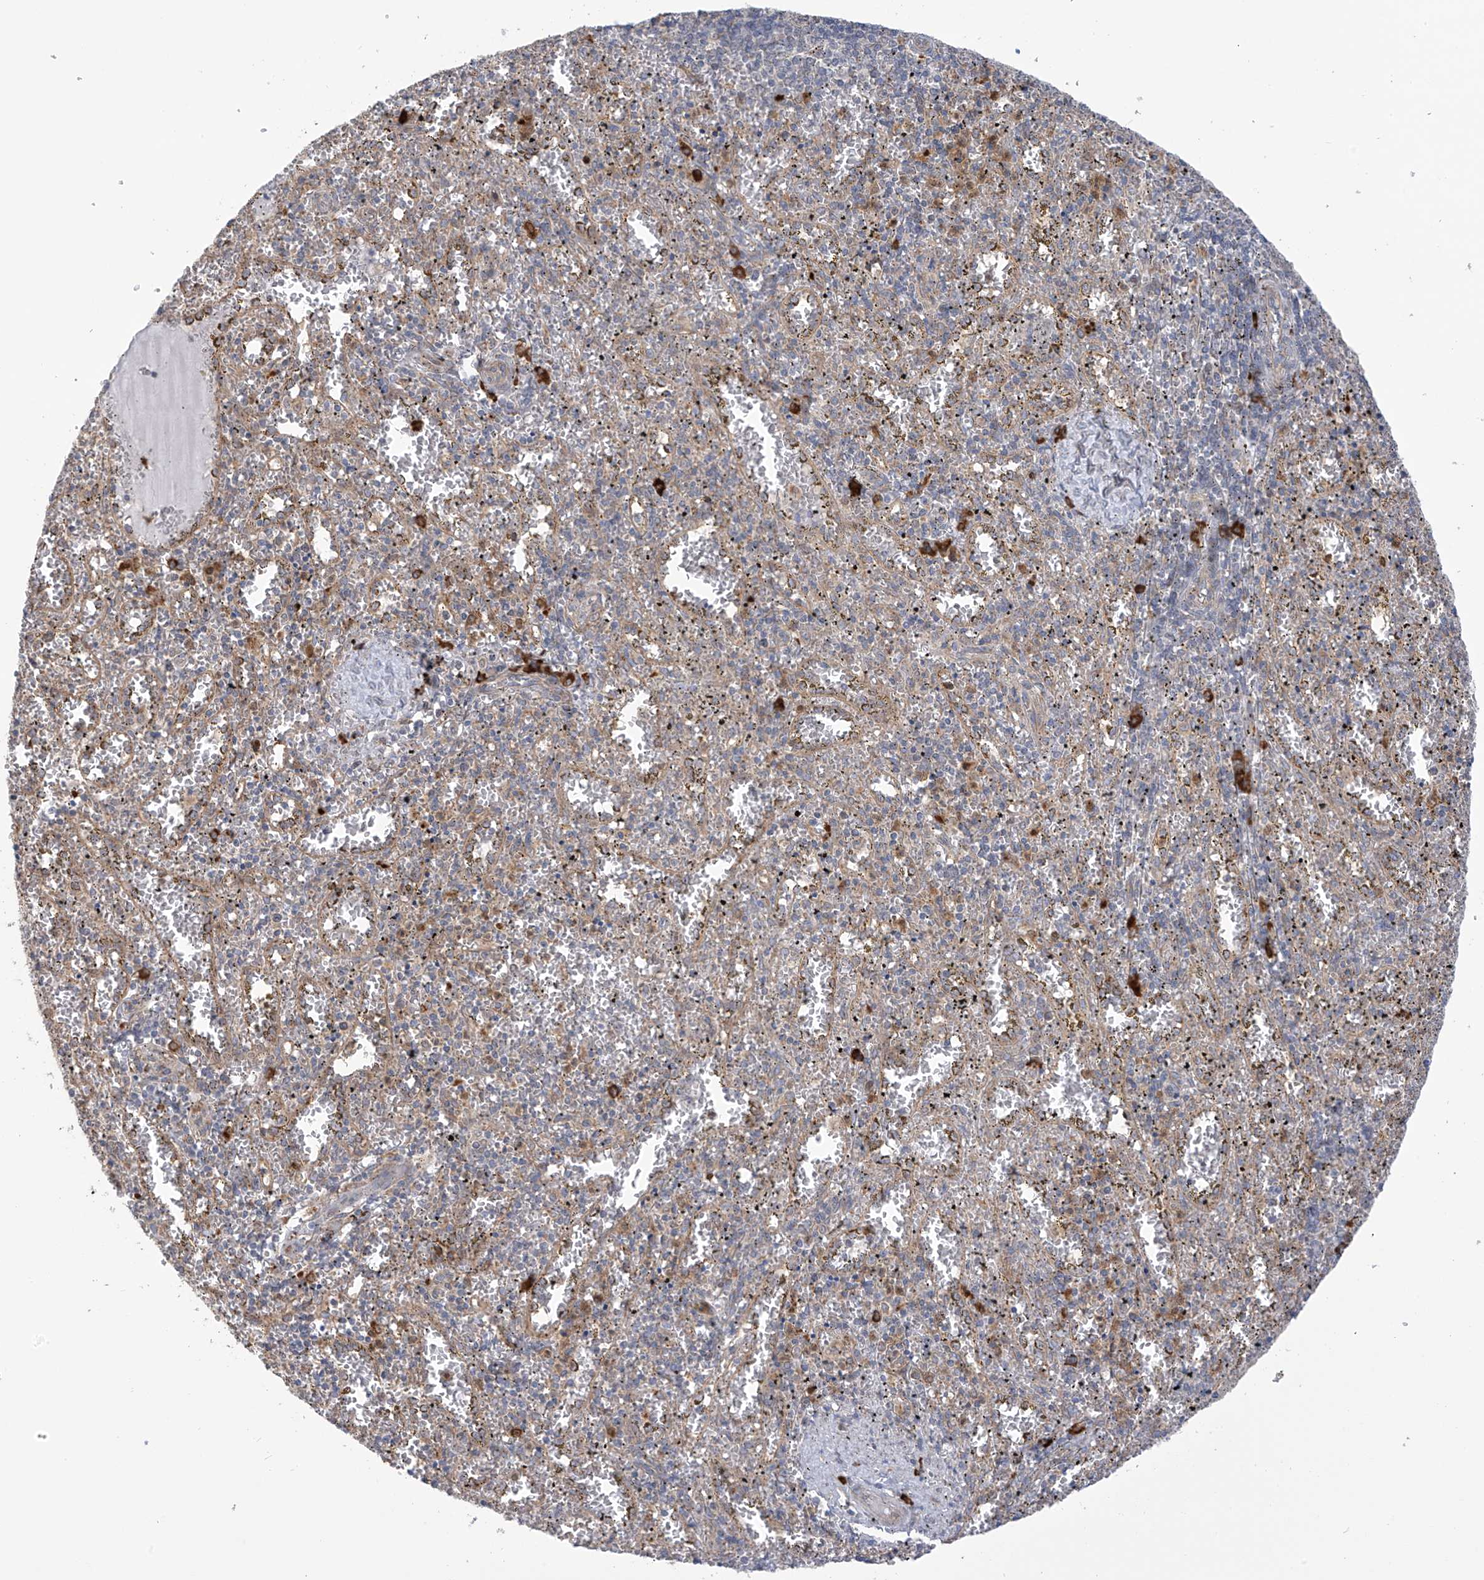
{"staining": {"intensity": "strong", "quantity": "25%-75%", "location": "cytoplasmic/membranous"}, "tissue": "spleen", "cell_type": "Cells in red pulp", "image_type": "normal", "snomed": [{"axis": "morphology", "description": "Normal tissue, NOS"}, {"axis": "topography", "description": "Spleen"}], "caption": "Brown immunohistochemical staining in normal human spleen shows strong cytoplasmic/membranous expression in approximately 25%-75% of cells in red pulp. The staining is performed using DAB brown chromogen to label protein expression. The nuclei are counter-stained blue using hematoxylin.", "gene": "KIAA1522", "patient": {"sex": "male", "age": 11}}